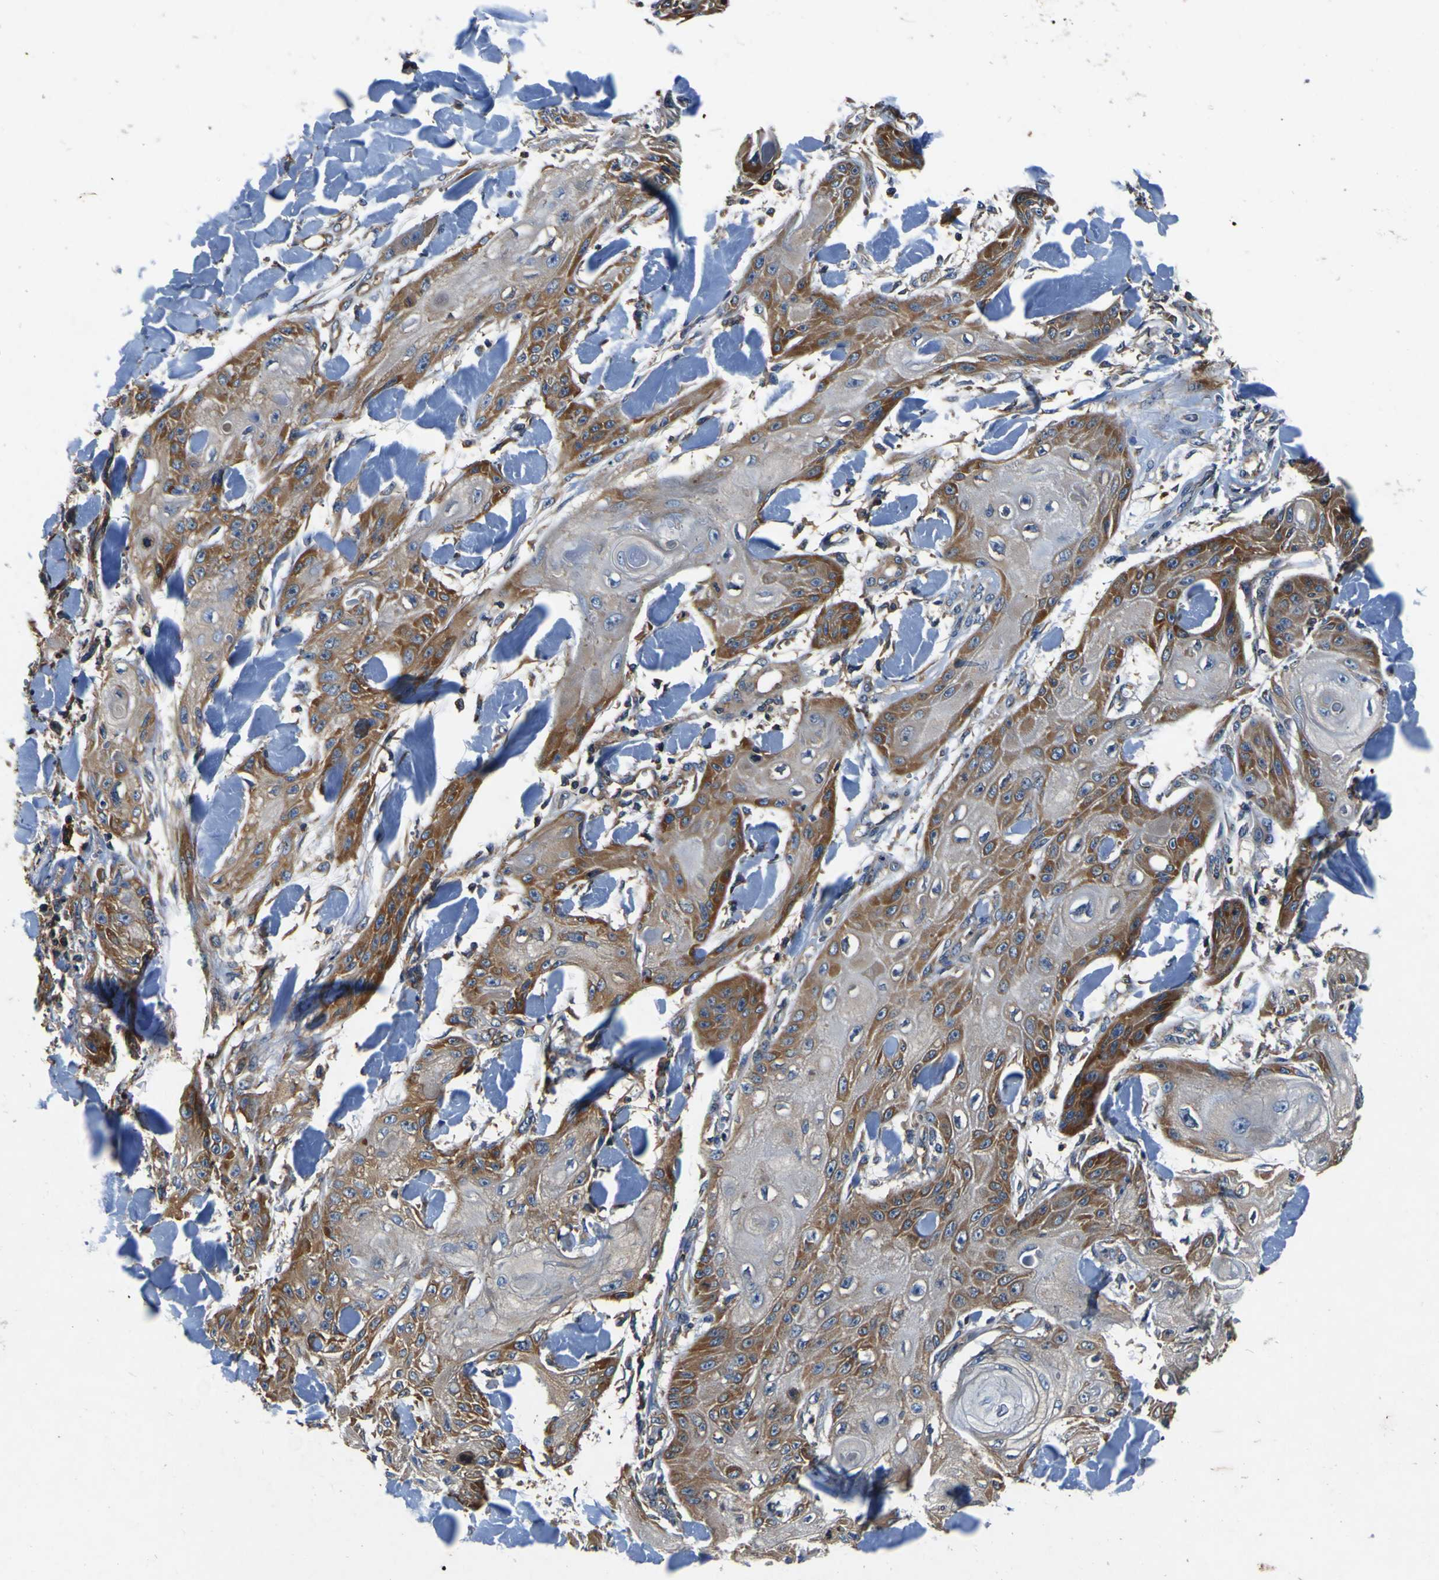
{"staining": {"intensity": "moderate", "quantity": "25%-75%", "location": "cytoplasmic/membranous"}, "tissue": "skin cancer", "cell_type": "Tumor cells", "image_type": "cancer", "snomed": [{"axis": "morphology", "description": "Squamous cell carcinoma, NOS"}, {"axis": "topography", "description": "Skin"}], "caption": "Moderate cytoplasmic/membranous protein staining is present in approximately 25%-75% of tumor cells in skin cancer (squamous cell carcinoma). (DAB IHC with brightfield microscopy, high magnification).", "gene": "CNR2", "patient": {"sex": "male", "age": 74}}